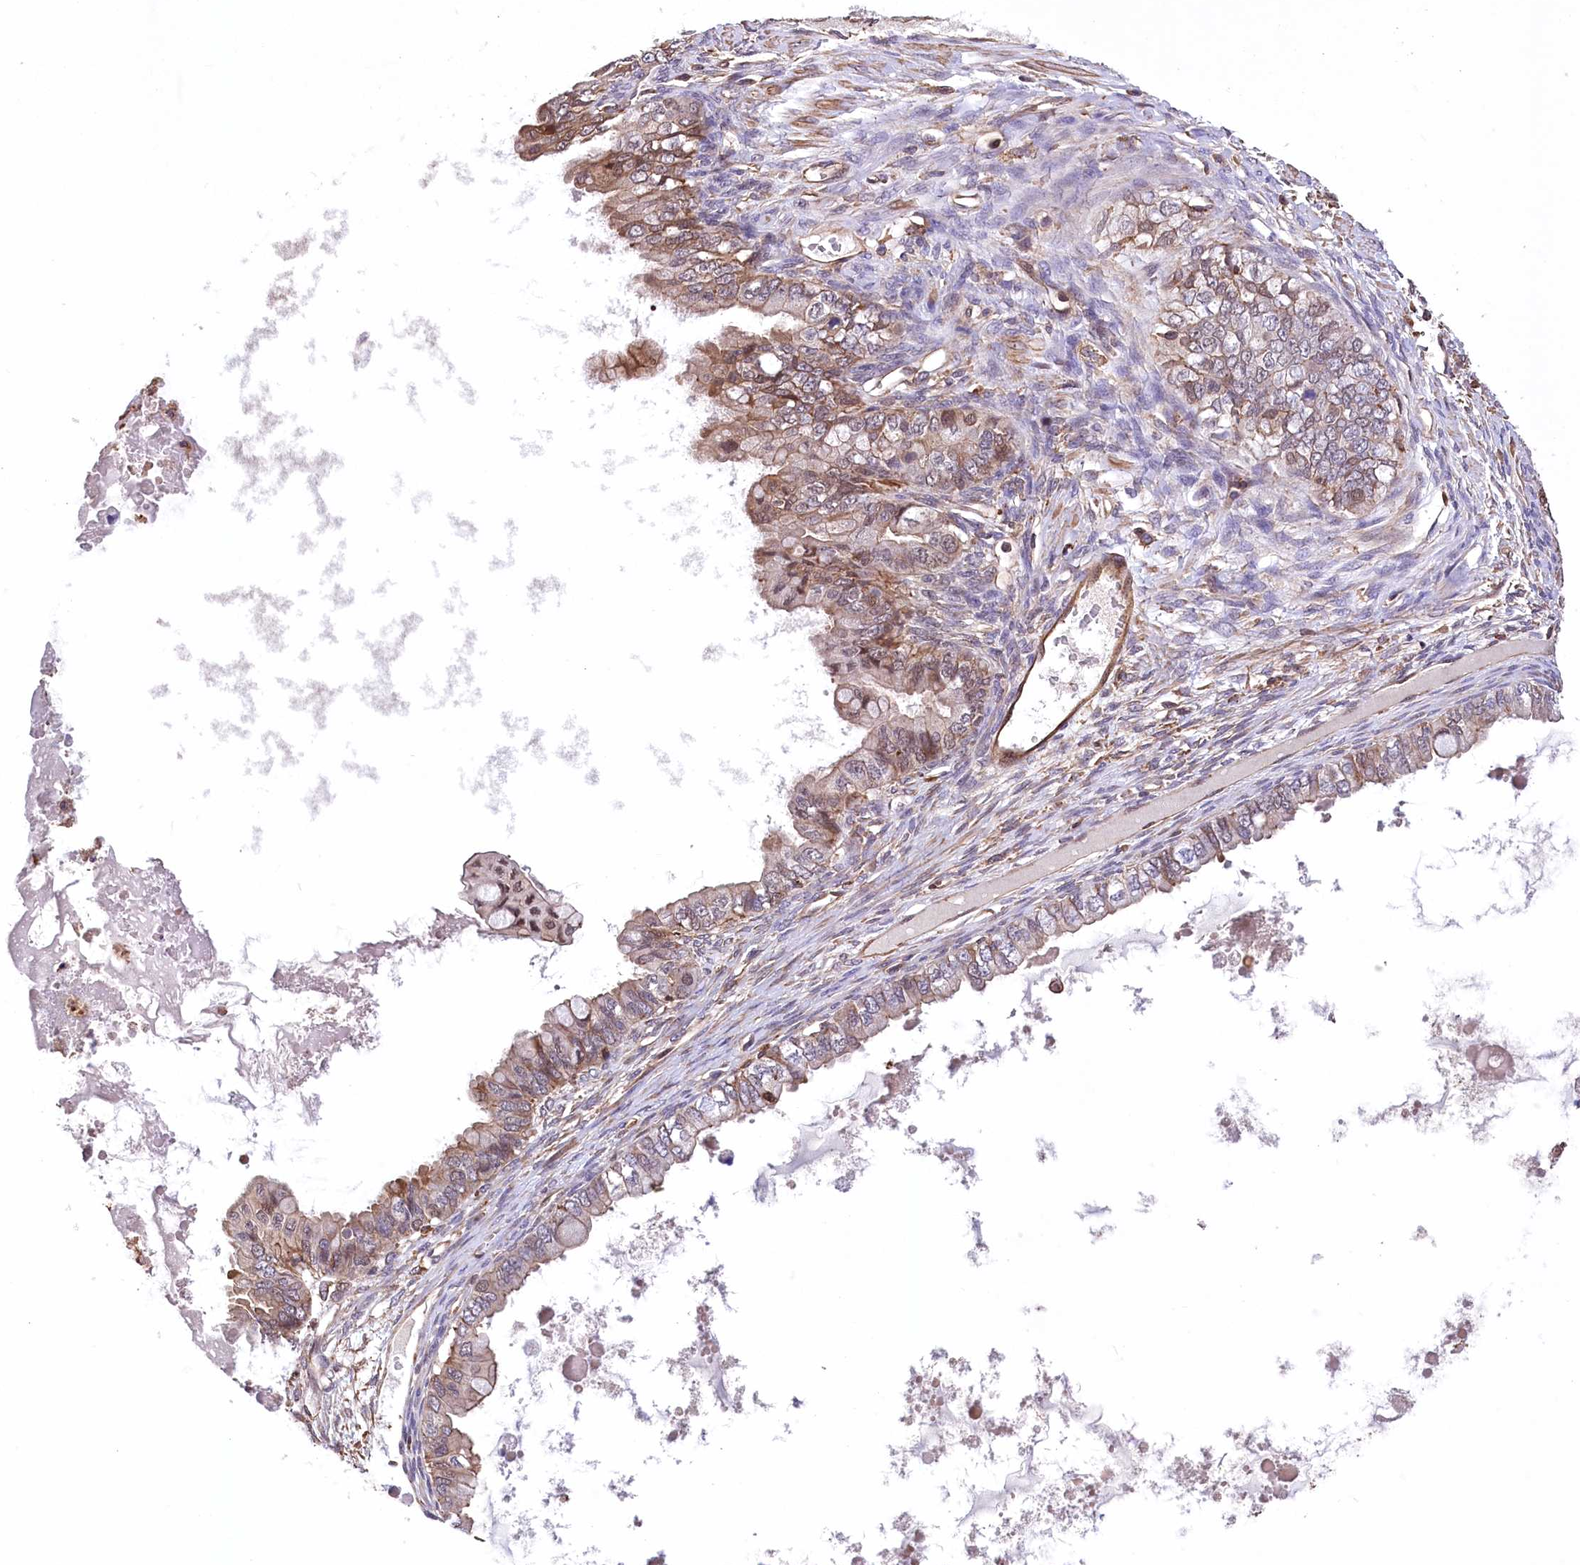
{"staining": {"intensity": "weak", "quantity": "25%-75%", "location": "cytoplasmic/membranous,nuclear"}, "tissue": "ovarian cancer", "cell_type": "Tumor cells", "image_type": "cancer", "snomed": [{"axis": "morphology", "description": "Cystadenocarcinoma, mucinous, NOS"}, {"axis": "topography", "description": "Ovary"}], "caption": "A low amount of weak cytoplasmic/membranous and nuclear expression is identified in approximately 25%-75% of tumor cells in ovarian cancer tissue. (DAB = brown stain, brightfield microscopy at high magnification).", "gene": "DPP3", "patient": {"sex": "female", "age": 80}}